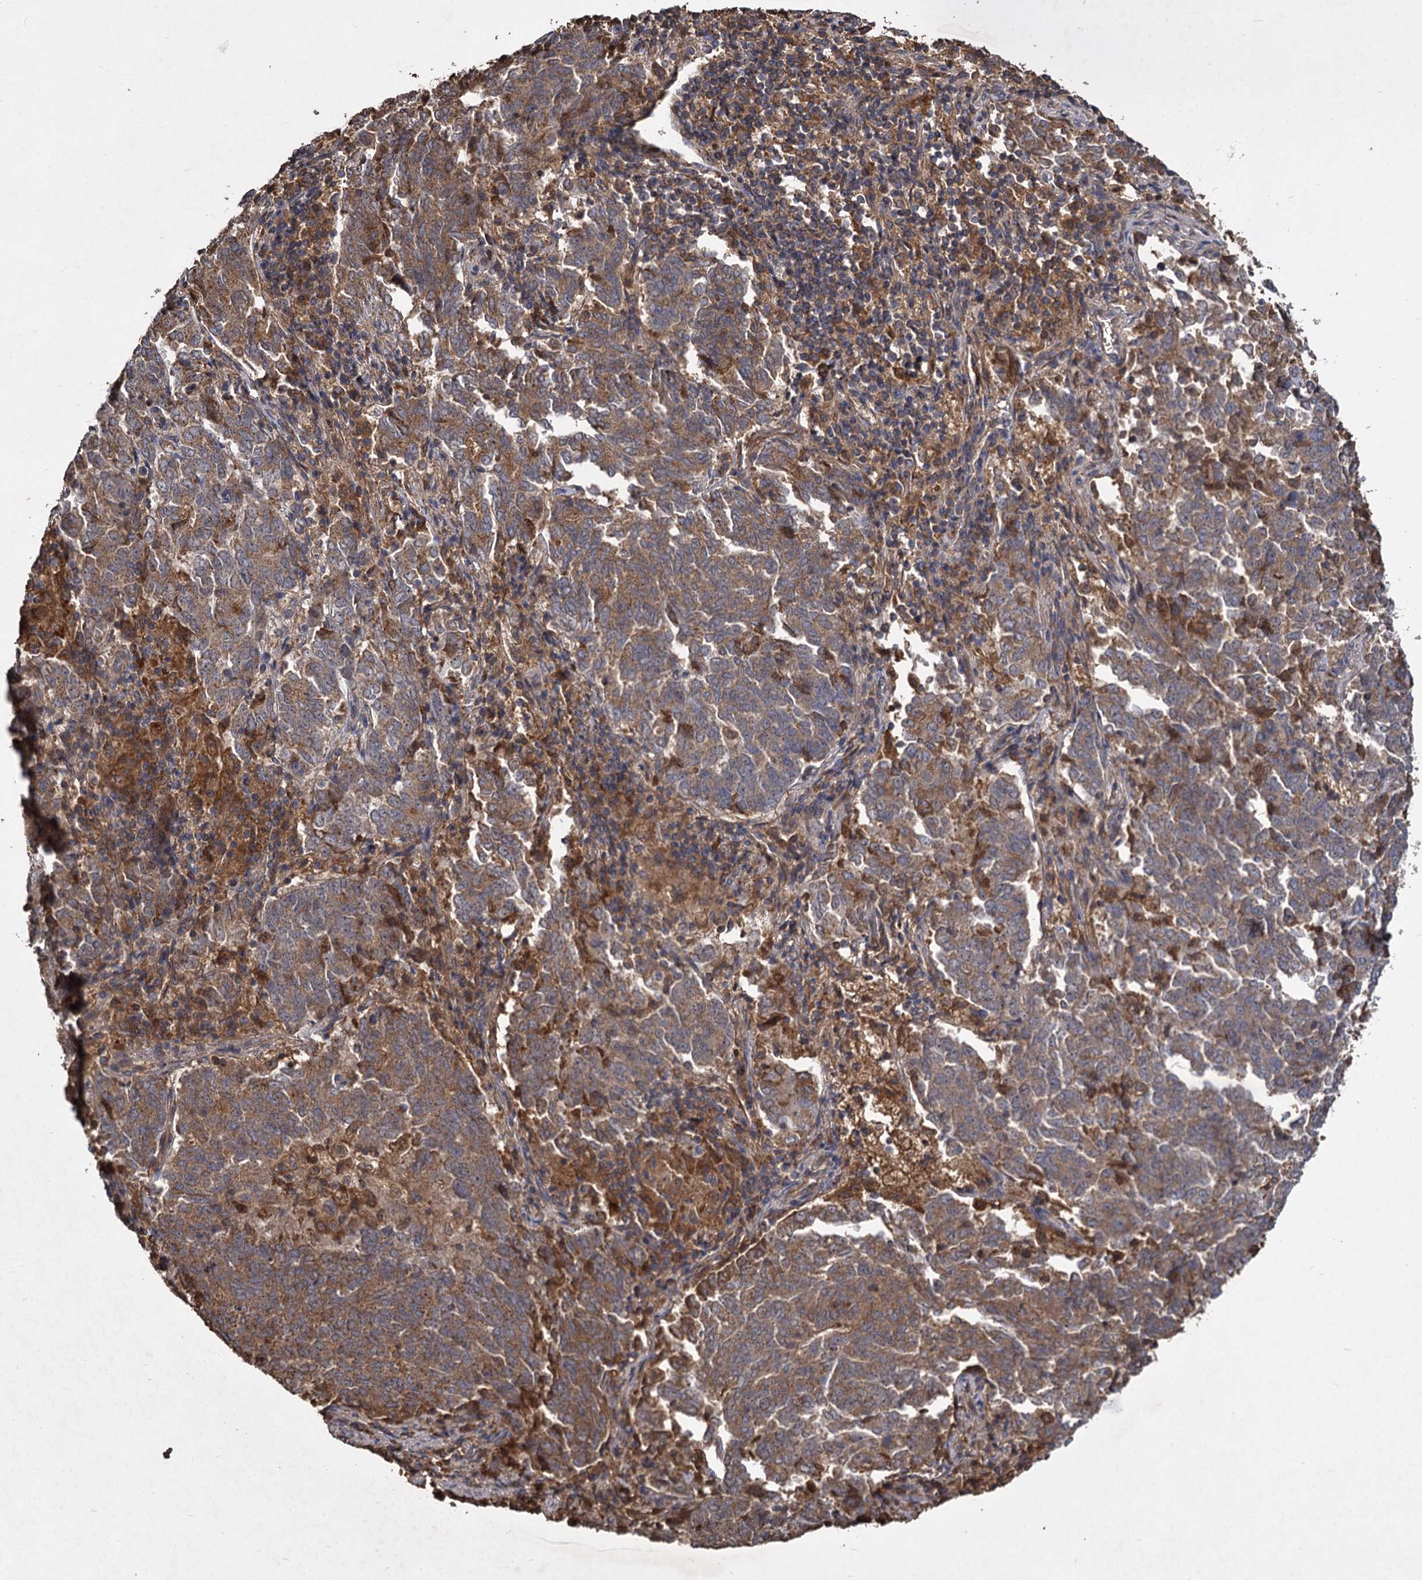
{"staining": {"intensity": "moderate", "quantity": ">75%", "location": "cytoplasmic/membranous"}, "tissue": "endometrial cancer", "cell_type": "Tumor cells", "image_type": "cancer", "snomed": [{"axis": "morphology", "description": "Adenocarcinoma, NOS"}, {"axis": "topography", "description": "Endometrium"}], "caption": "Adenocarcinoma (endometrial) stained with DAB immunohistochemistry displays medium levels of moderate cytoplasmic/membranous positivity in approximately >75% of tumor cells.", "gene": "GCLC", "patient": {"sex": "female", "age": 80}}